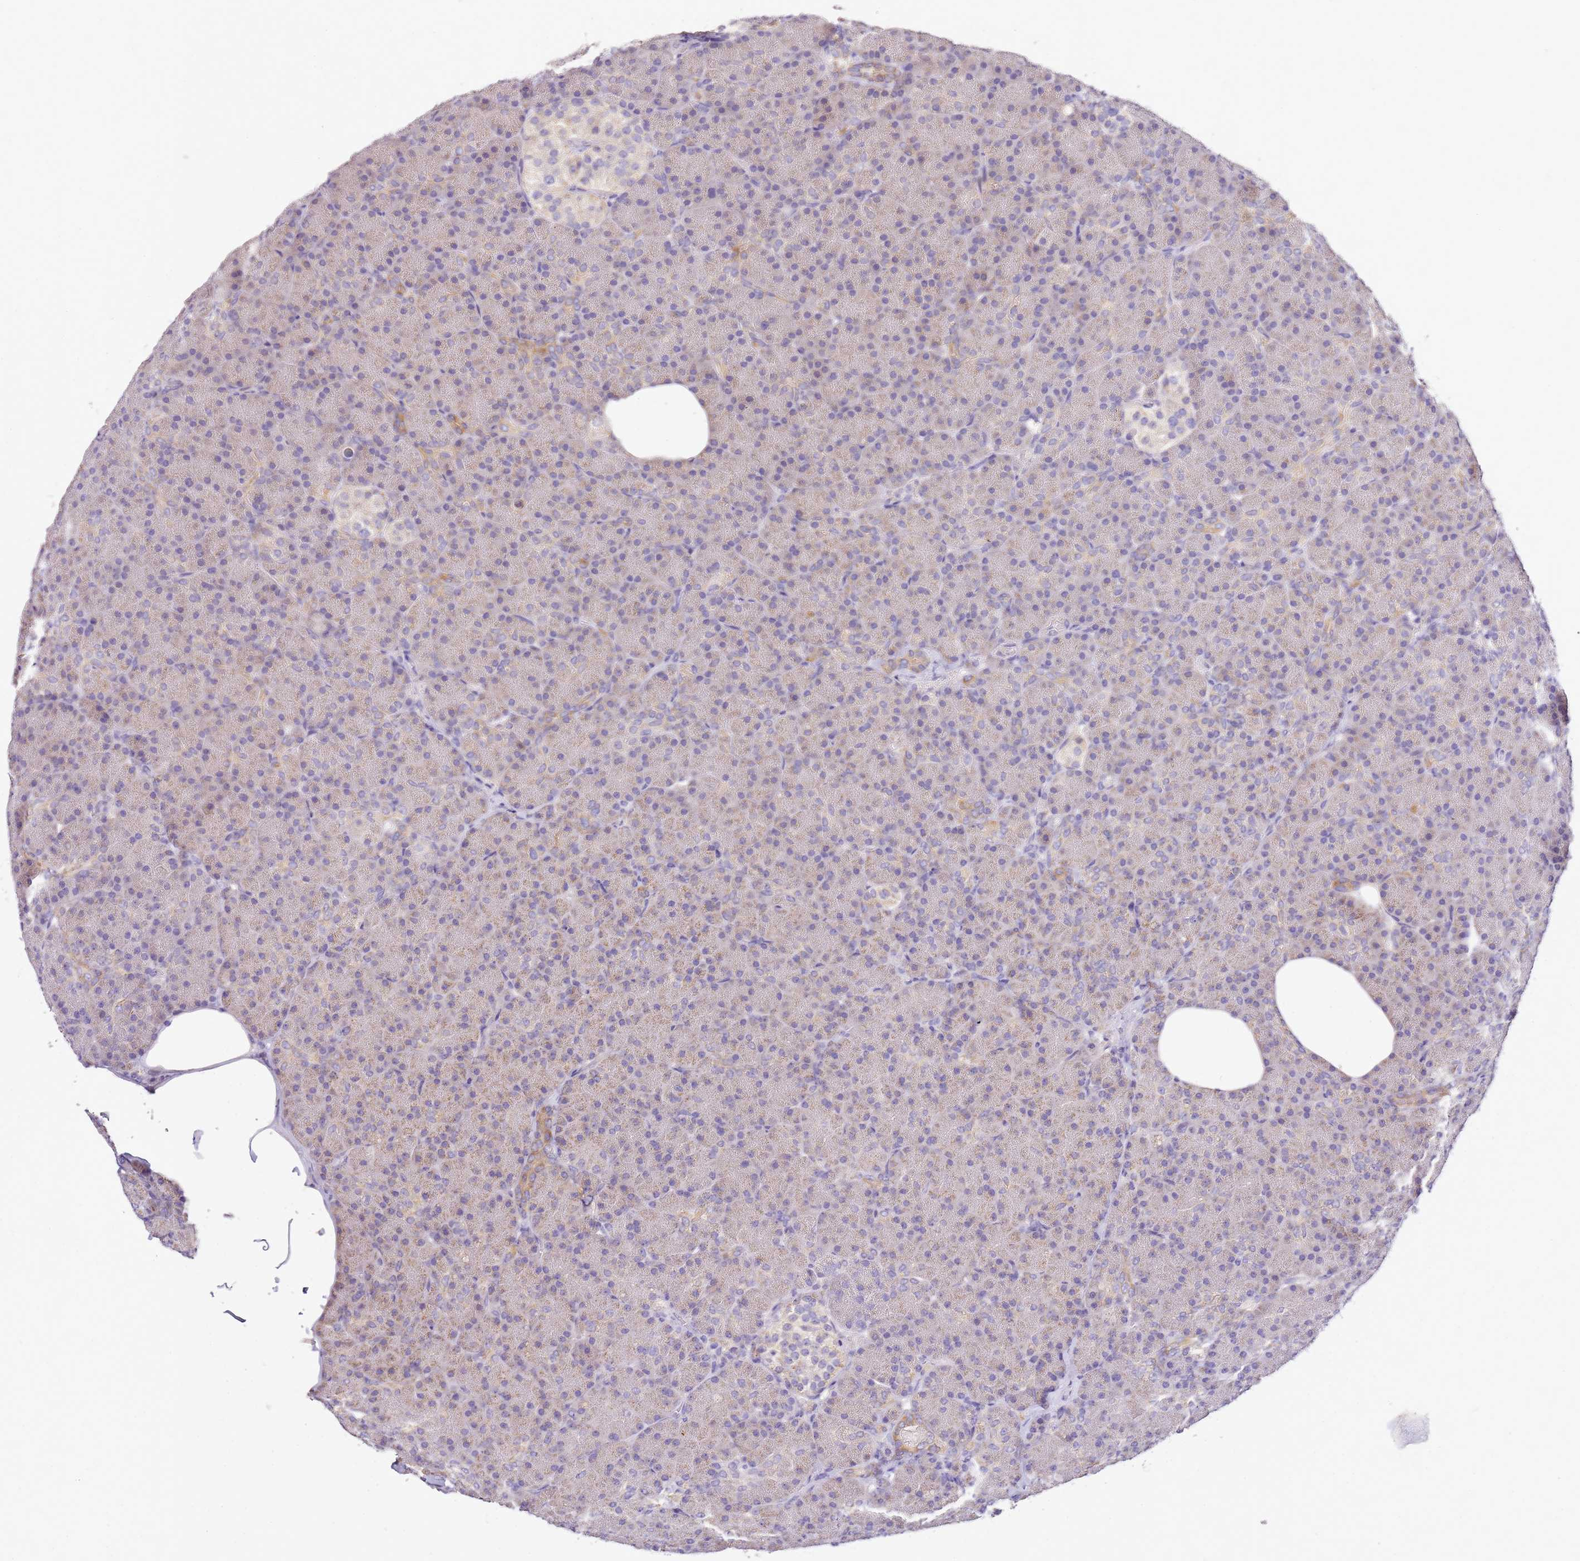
{"staining": {"intensity": "moderate", "quantity": "<25%", "location": "cytoplasmic/membranous"}, "tissue": "pancreas", "cell_type": "Exocrine glandular cells", "image_type": "normal", "snomed": [{"axis": "morphology", "description": "Normal tissue, NOS"}, {"axis": "topography", "description": "Pancreas"}], "caption": "Immunohistochemistry (IHC) image of normal human pancreas stained for a protein (brown), which displays low levels of moderate cytoplasmic/membranous positivity in approximately <25% of exocrine glandular cells.", "gene": "OR2B11", "patient": {"sex": "female", "age": 43}}